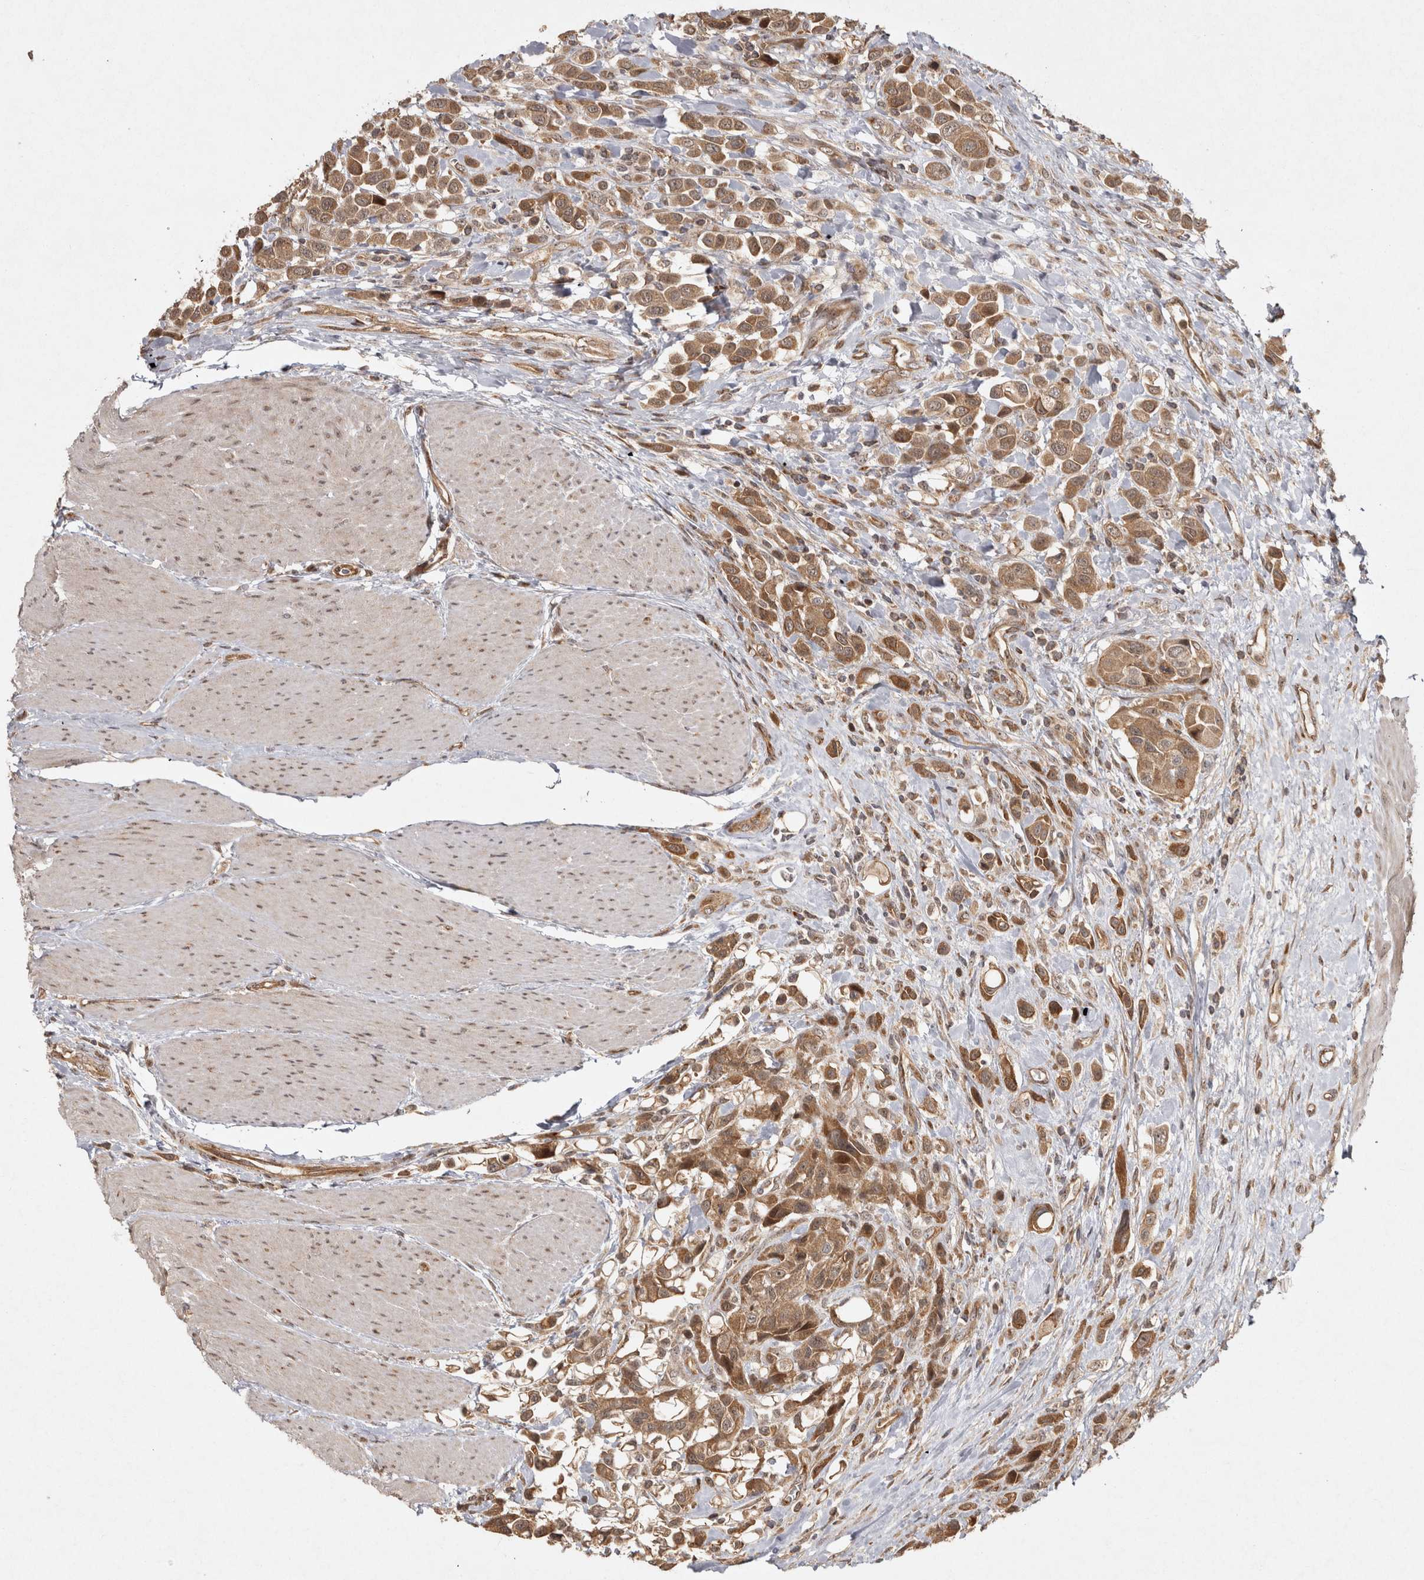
{"staining": {"intensity": "moderate", "quantity": ">75%", "location": "cytoplasmic/membranous"}, "tissue": "urothelial cancer", "cell_type": "Tumor cells", "image_type": "cancer", "snomed": [{"axis": "morphology", "description": "Urothelial carcinoma, High grade"}, {"axis": "topography", "description": "Urinary bladder"}], "caption": "Immunohistochemical staining of high-grade urothelial carcinoma displays medium levels of moderate cytoplasmic/membranous staining in about >75% of tumor cells.", "gene": "CAMSAP2", "patient": {"sex": "male", "age": 50}}